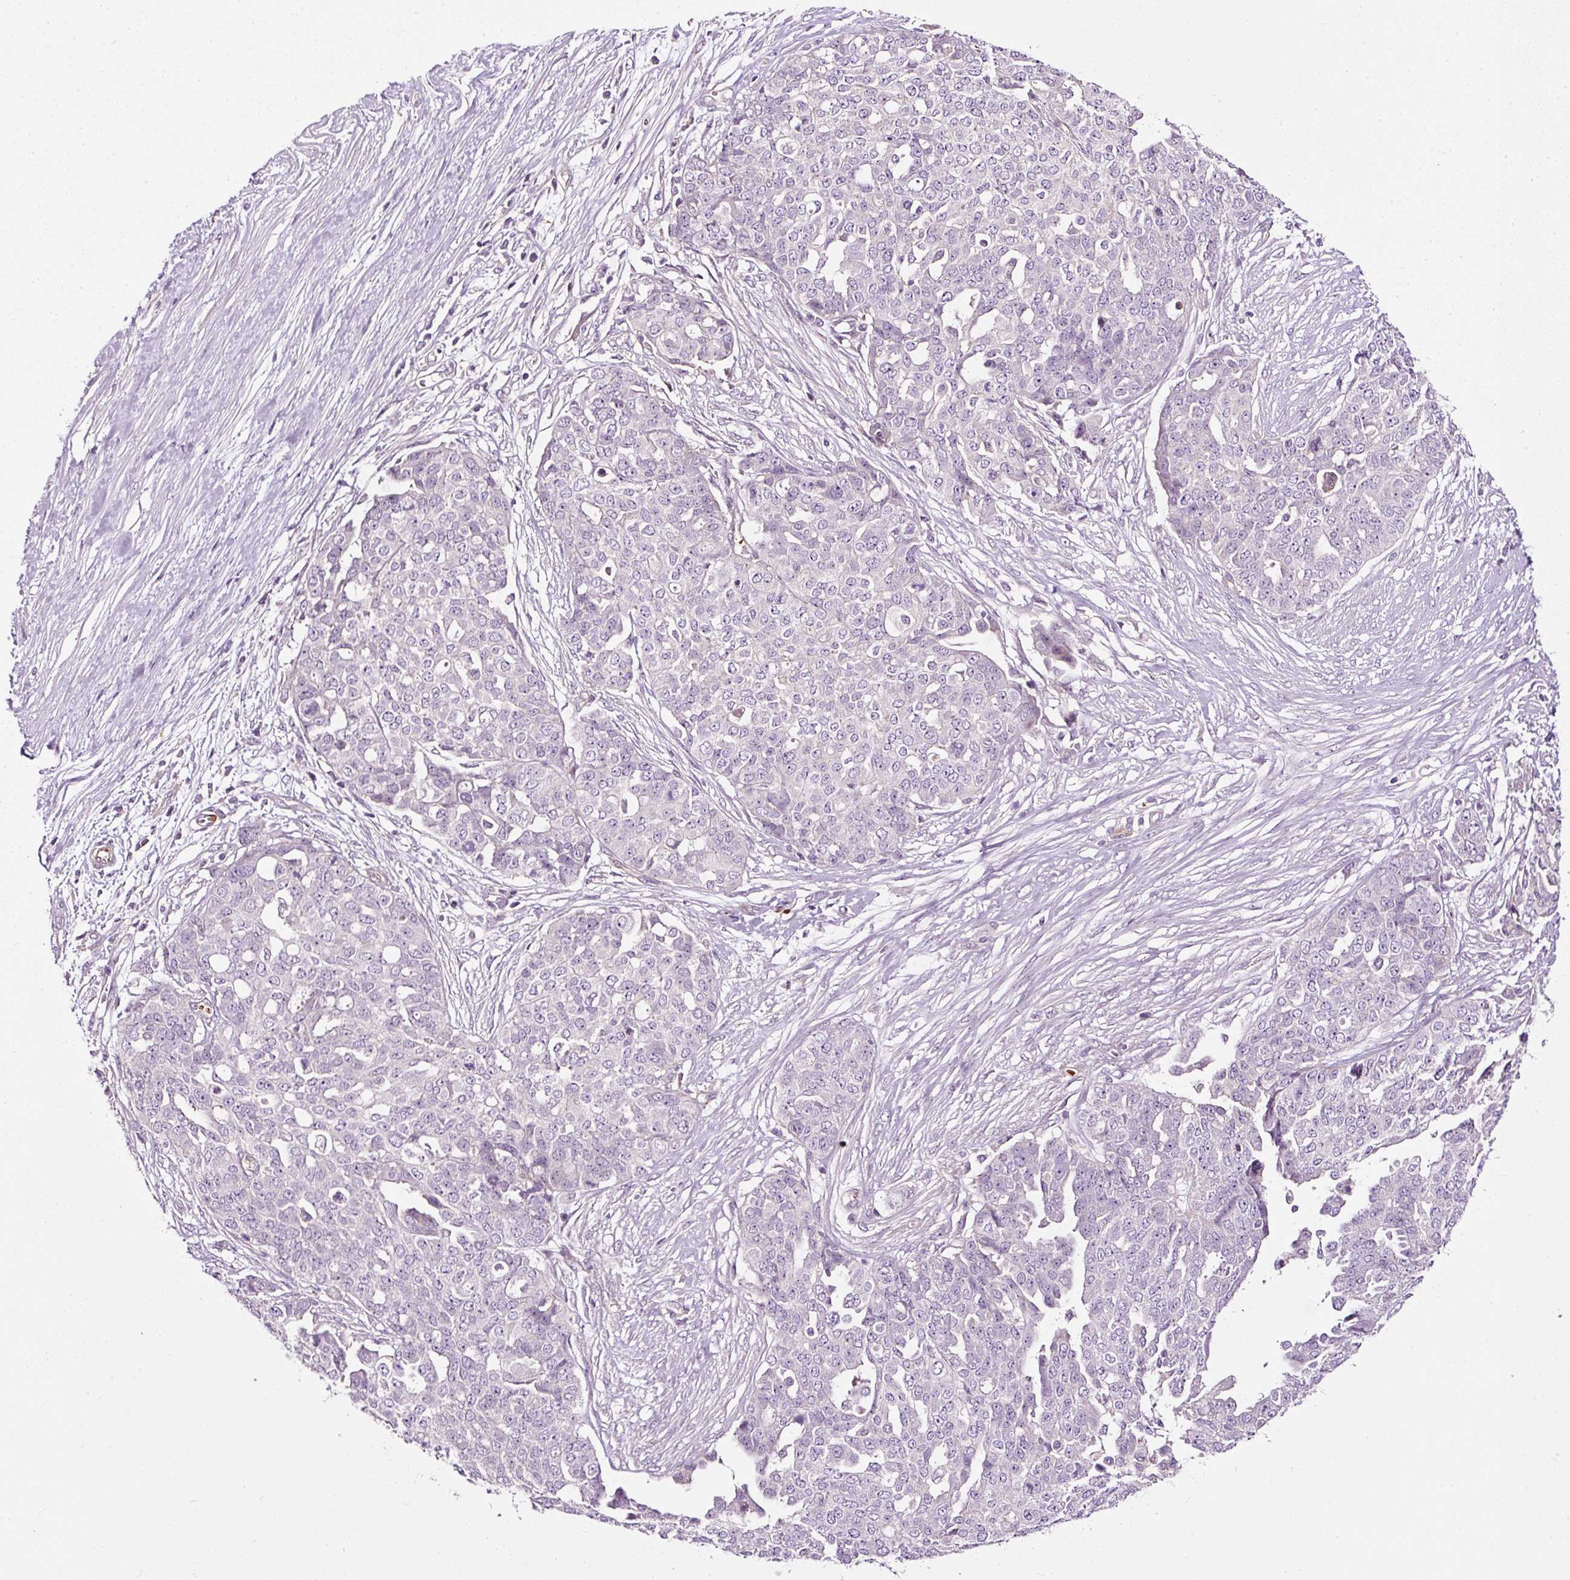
{"staining": {"intensity": "negative", "quantity": "none", "location": "none"}, "tissue": "ovarian cancer", "cell_type": "Tumor cells", "image_type": "cancer", "snomed": [{"axis": "morphology", "description": "Cystadenocarcinoma, serous, NOS"}, {"axis": "topography", "description": "Soft tissue"}, {"axis": "topography", "description": "Ovary"}], "caption": "Immunohistochemistry (IHC) of ovarian cancer exhibits no positivity in tumor cells.", "gene": "USHBP1", "patient": {"sex": "female", "age": 57}}